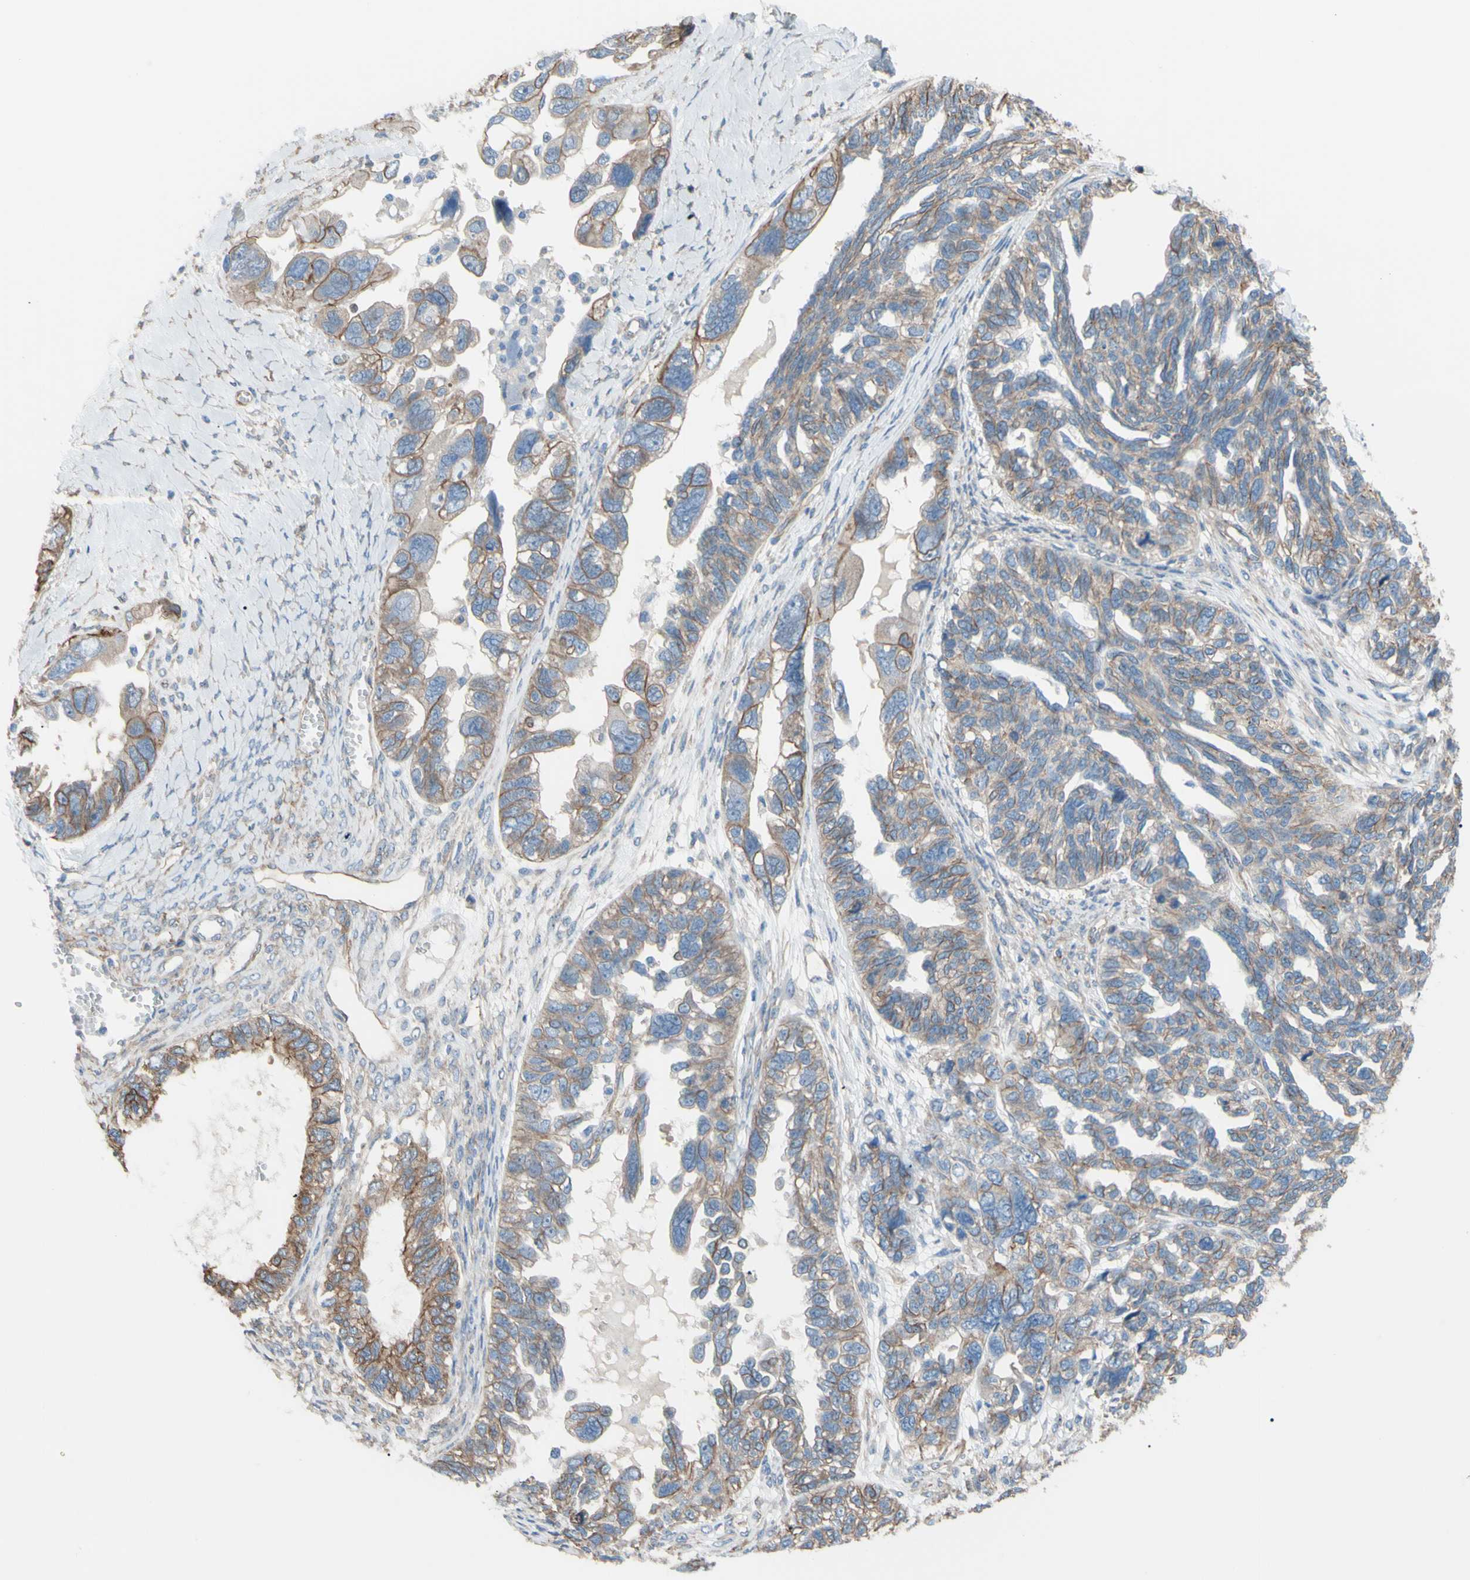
{"staining": {"intensity": "weak", "quantity": ">75%", "location": "cytoplasmic/membranous"}, "tissue": "ovarian cancer", "cell_type": "Tumor cells", "image_type": "cancer", "snomed": [{"axis": "morphology", "description": "Cystadenocarcinoma, serous, NOS"}, {"axis": "topography", "description": "Ovary"}], "caption": "Weak cytoplasmic/membranous expression is identified in approximately >75% of tumor cells in serous cystadenocarcinoma (ovarian).", "gene": "ADD1", "patient": {"sex": "female", "age": 79}}